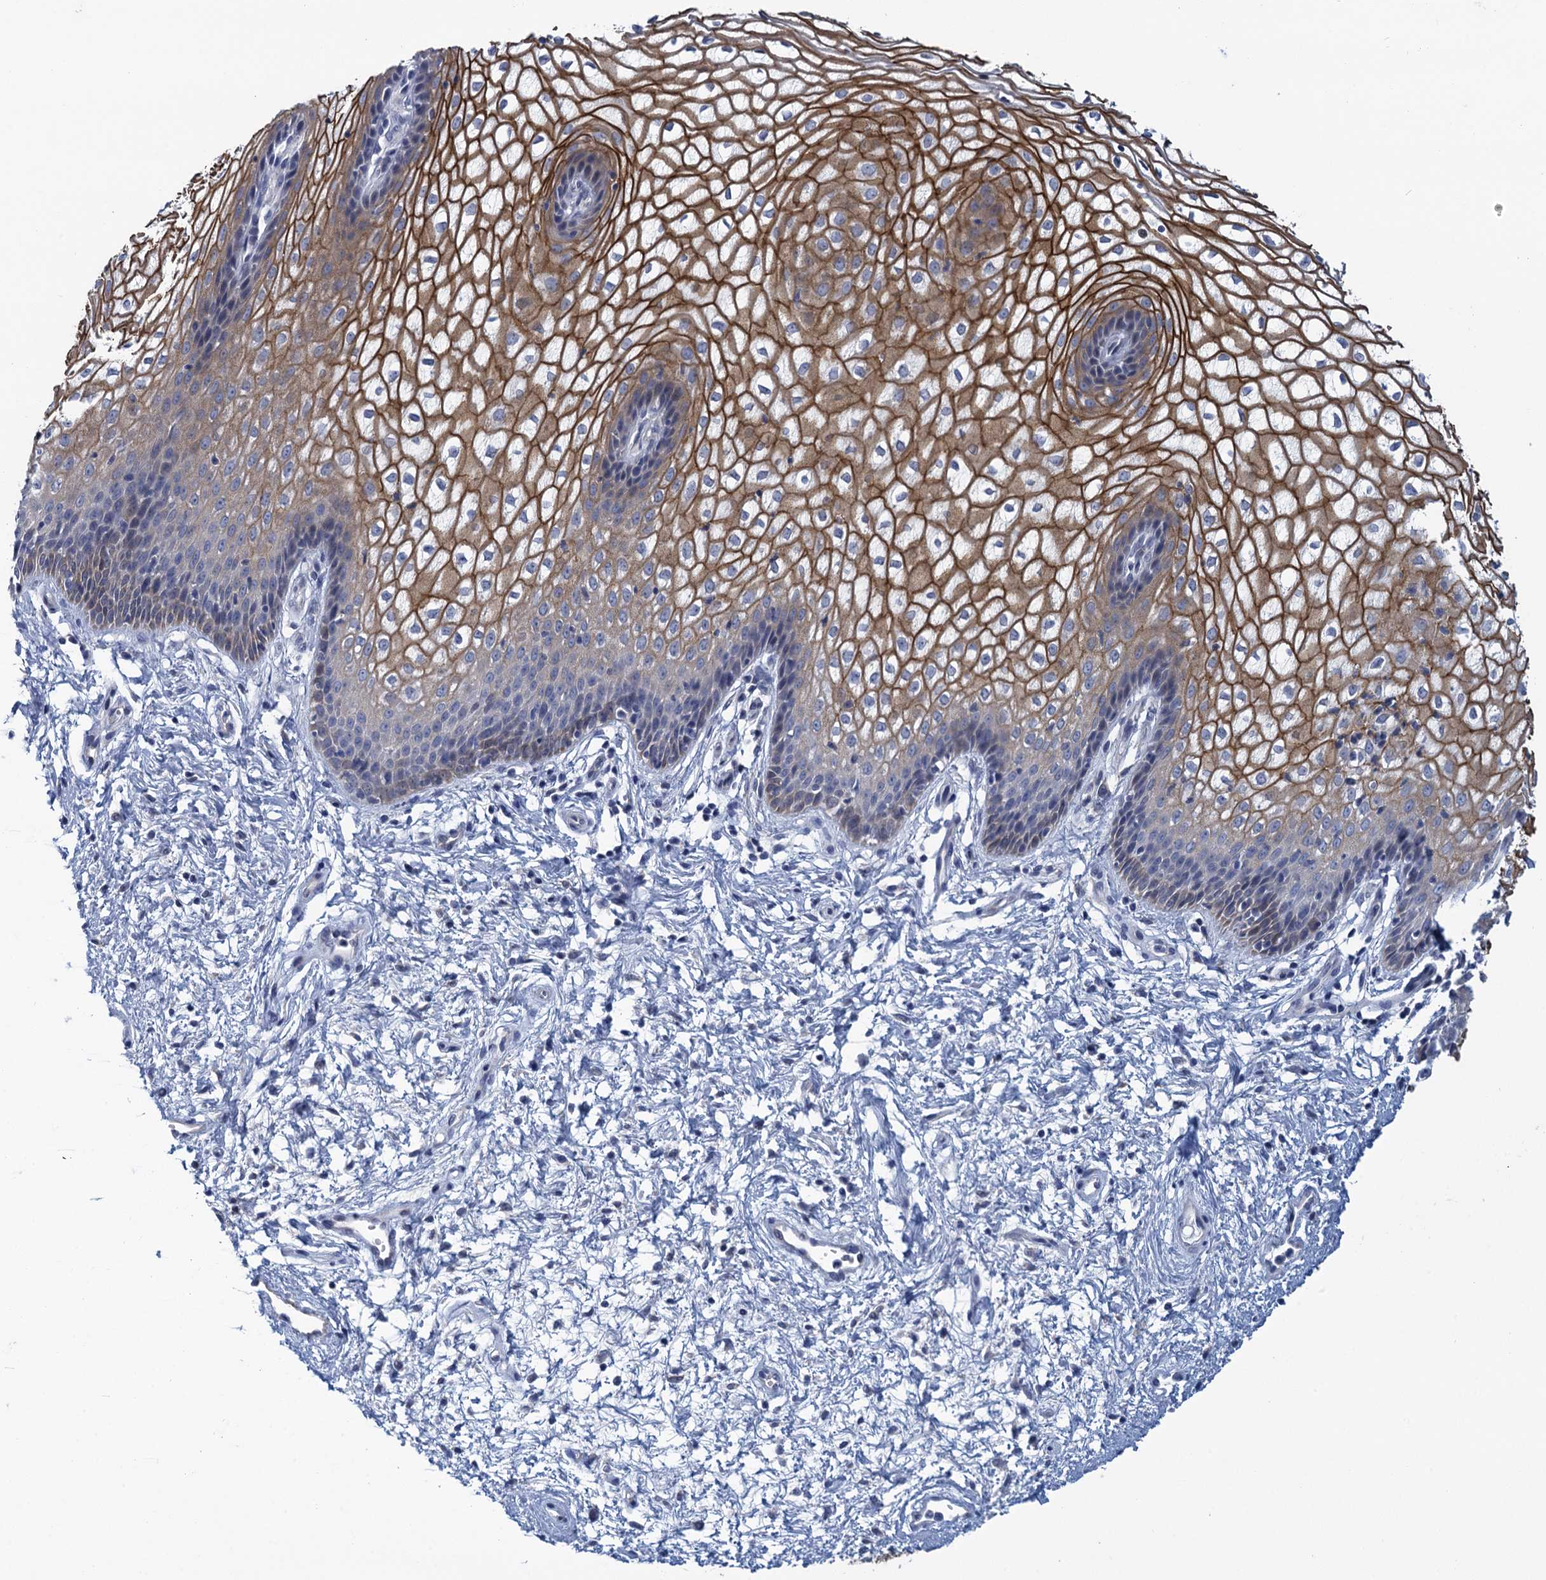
{"staining": {"intensity": "strong", "quantity": "25%-75%", "location": "cytoplasmic/membranous"}, "tissue": "vagina", "cell_type": "Squamous epithelial cells", "image_type": "normal", "snomed": [{"axis": "morphology", "description": "Normal tissue, NOS"}, {"axis": "topography", "description": "Vagina"}], "caption": "Immunohistochemistry (IHC) staining of normal vagina, which displays high levels of strong cytoplasmic/membranous positivity in about 25%-75% of squamous epithelial cells indicating strong cytoplasmic/membranous protein staining. The staining was performed using DAB (3,3'-diaminobenzidine) (brown) for protein detection and nuclei were counterstained in hematoxylin (blue).", "gene": "SCEL", "patient": {"sex": "female", "age": 34}}